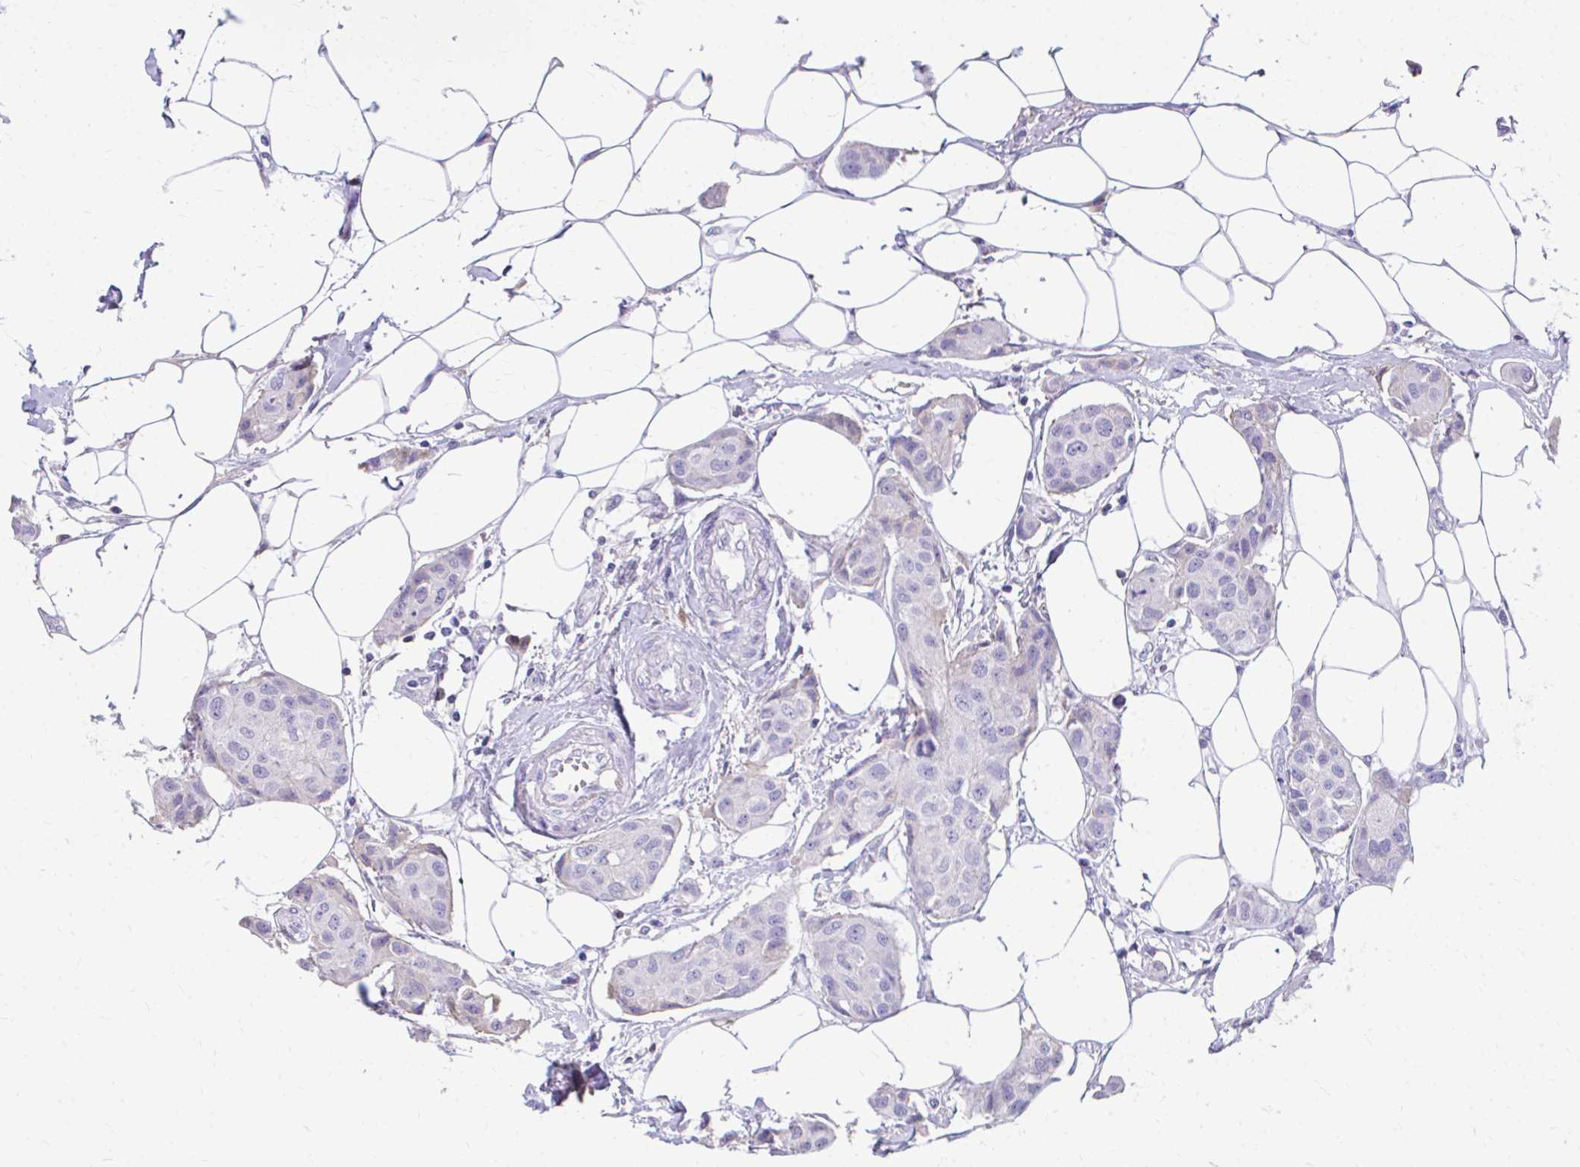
{"staining": {"intensity": "negative", "quantity": "none", "location": "none"}, "tissue": "breast cancer", "cell_type": "Tumor cells", "image_type": "cancer", "snomed": [{"axis": "morphology", "description": "Duct carcinoma"}, {"axis": "topography", "description": "Breast"}, {"axis": "topography", "description": "Lymph node"}], "caption": "Photomicrograph shows no significant protein staining in tumor cells of invasive ductal carcinoma (breast).", "gene": "CFH", "patient": {"sex": "female", "age": 80}}